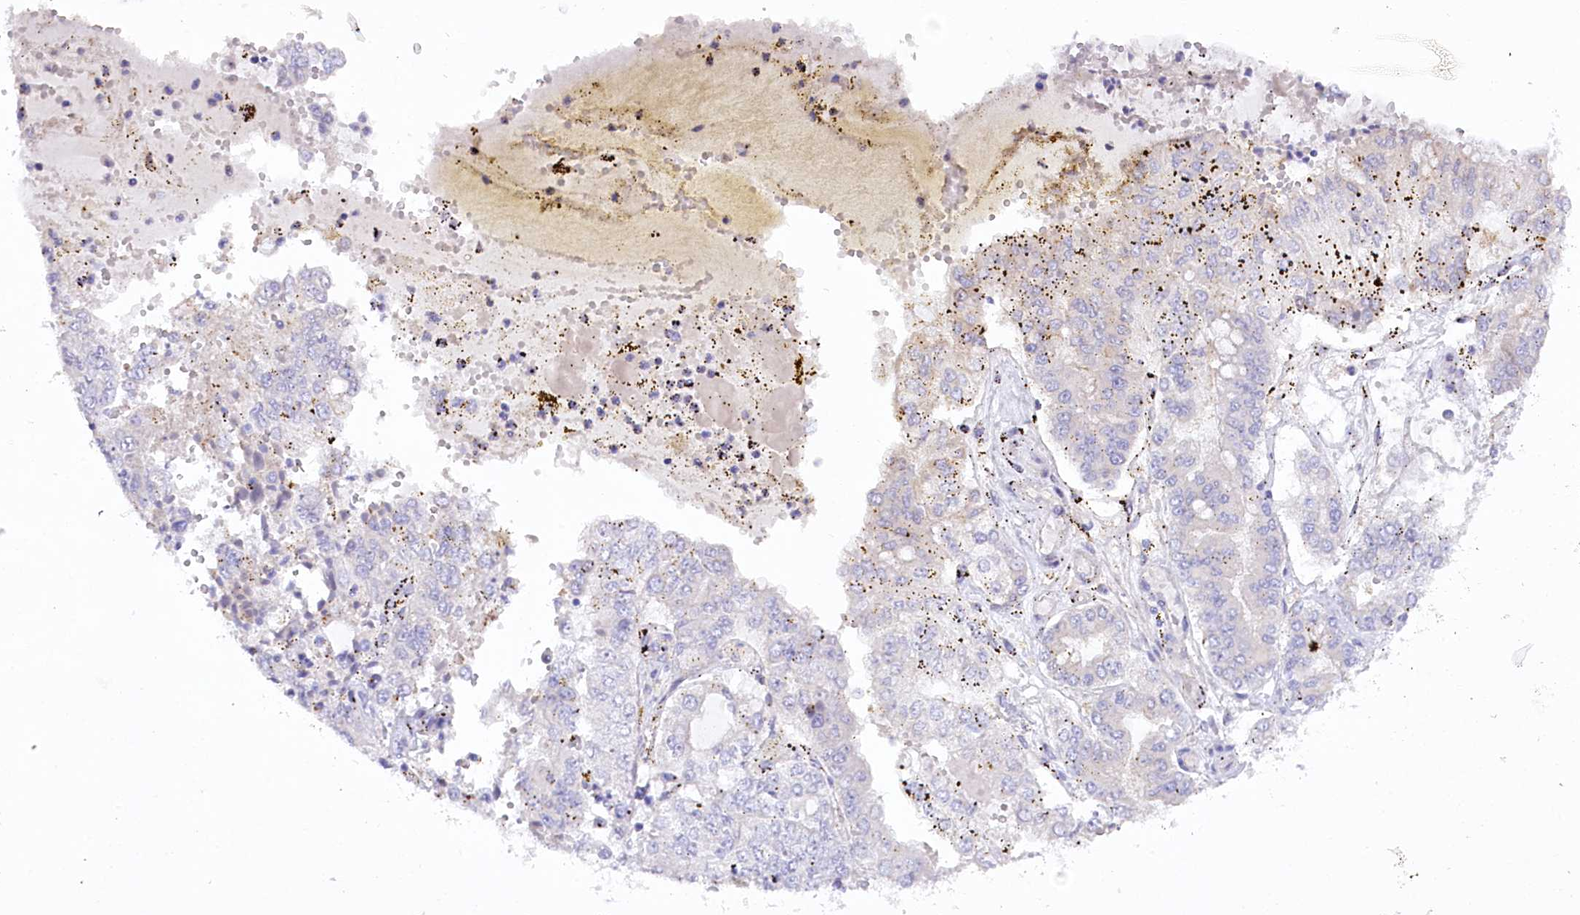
{"staining": {"intensity": "negative", "quantity": "none", "location": "none"}, "tissue": "stomach cancer", "cell_type": "Tumor cells", "image_type": "cancer", "snomed": [{"axis": "morphology", "description": "Adenocarcinoma, NOS"}, {"axis": "topography", "description": "Stomach"}], "caption": "Human stomach cancer stained for a protein using immunohistochemistry displays no staining in tumor cells.", "gene": "MYOZ1", "patient": {"sex": "male", "age": 76}}